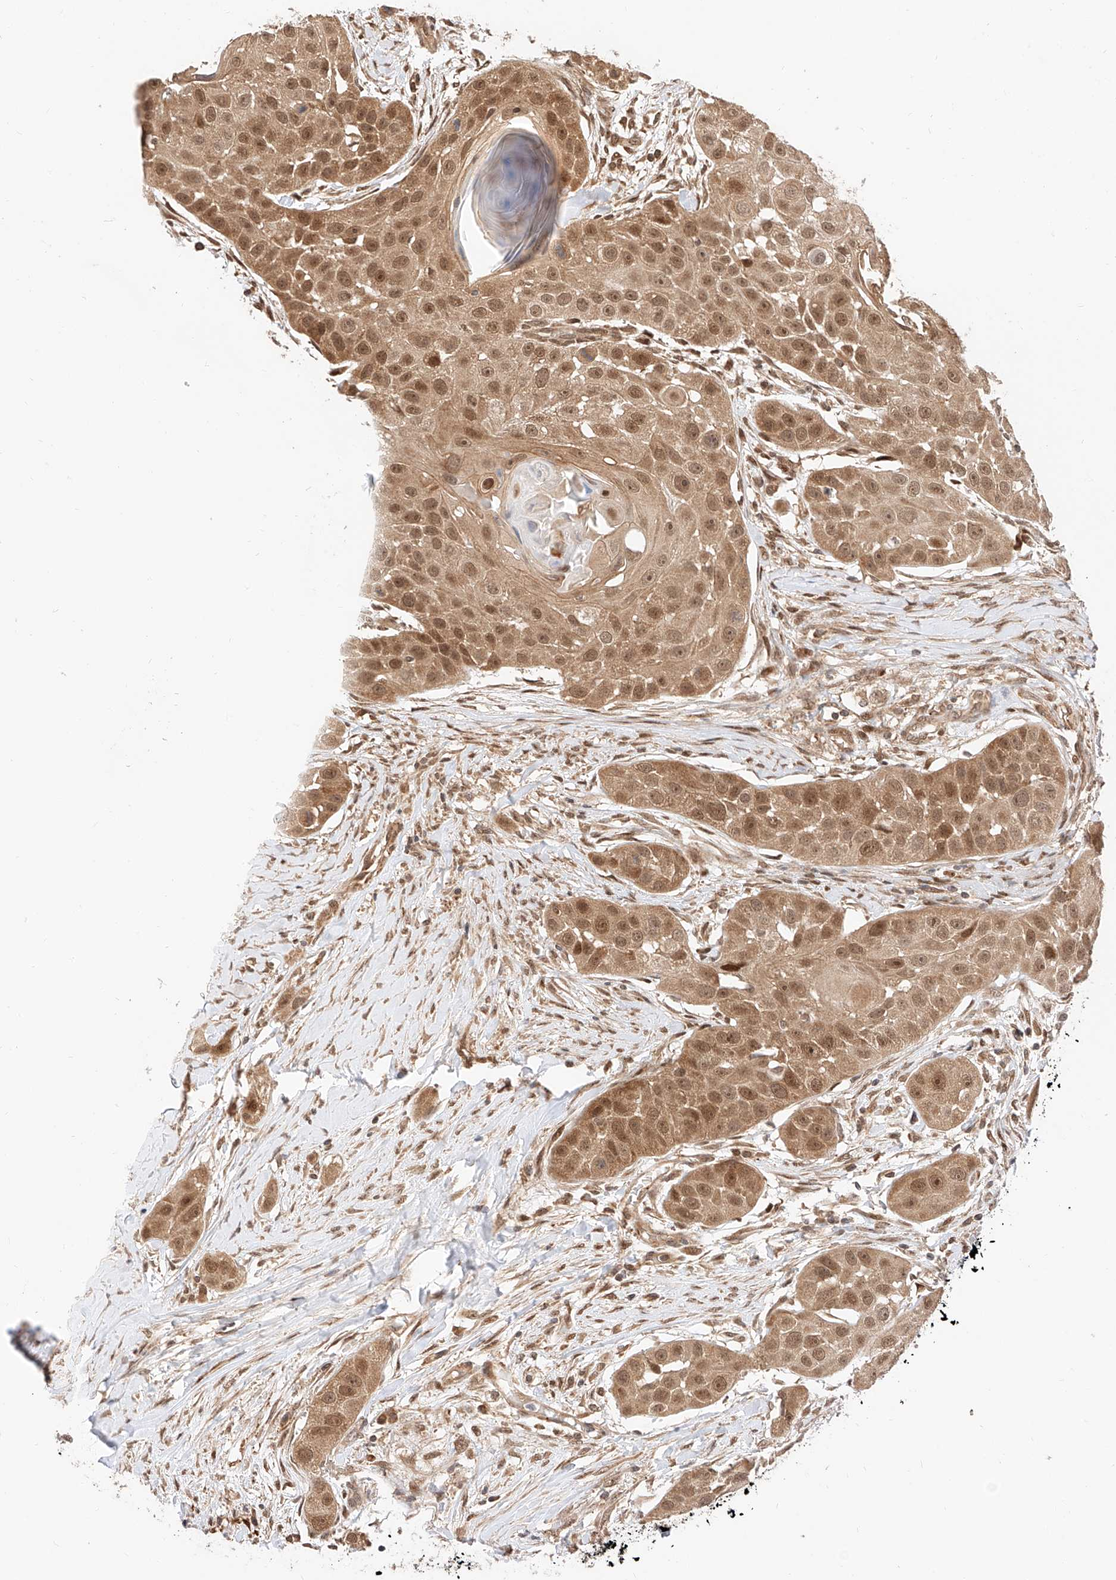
{"staining": {"intensity": "moderate", "quantity": ">75%", "location": "cytoplasmic/membranous,nuclear"}, "tissue": "head and neck cancer", "cell_type": "Tumor cells", "image_type": "cancer", "snomed": [{"axis": "morphology", "description": "Normal tissue, NOS"}, {"axis": "morphology", "description": "Squamous cell carcinoma, NOS"}, {"axis": "topography", "description": "Skeletal muscle"}, {"axis": "topography", "description": "Head-Neck"}], "caption": "IHC of human head and neck squamous cell carcinoma shows medium levels of moderate cytoplasmic/membranous and nuclear positivity in about >75% of tumor cells.", "gene": "EIF4H", "patient": {"sex": "male", "age": 51}}